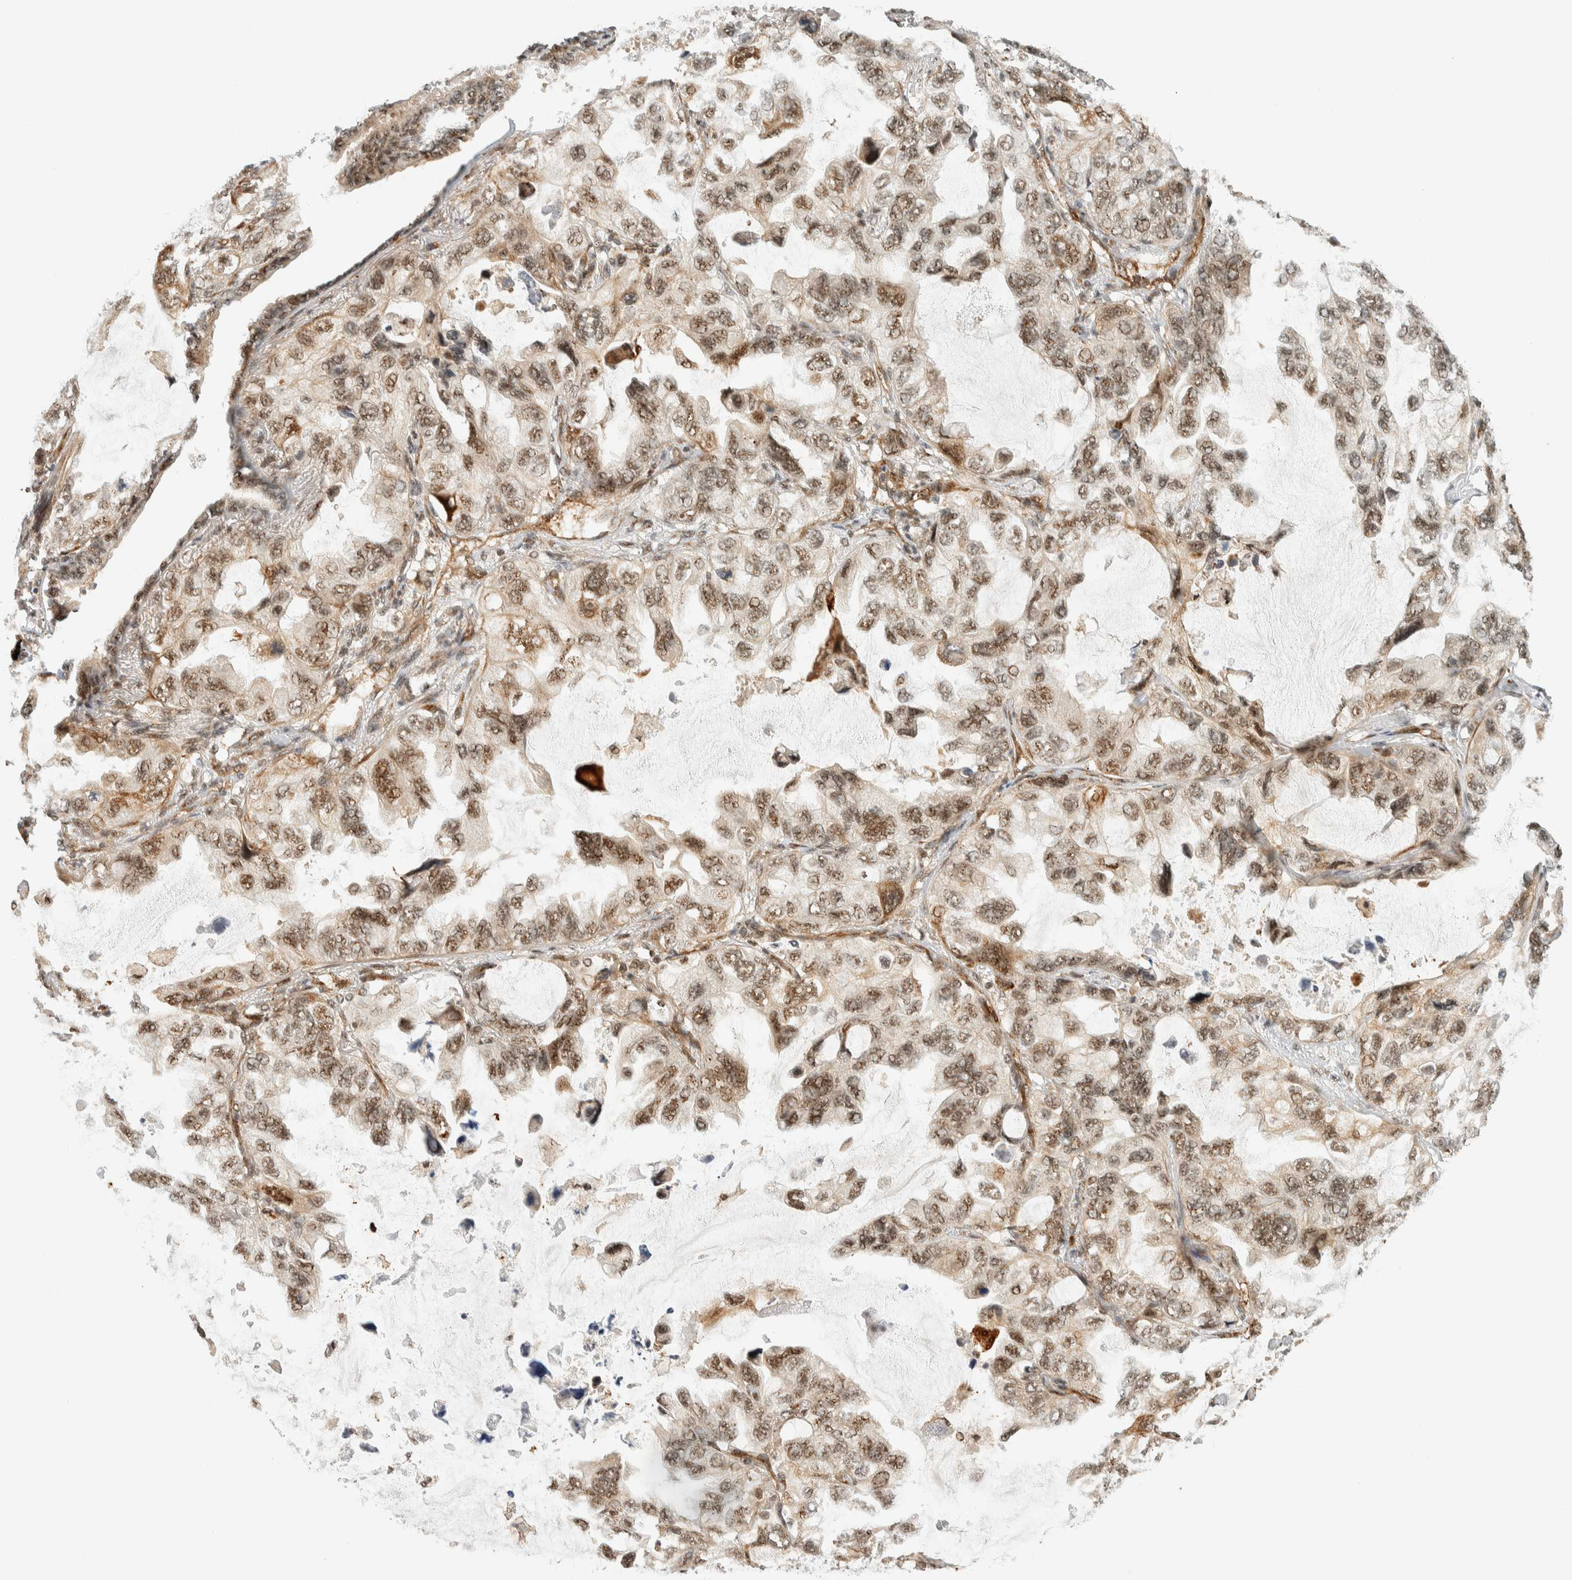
{"staining": {"intensity": "moderate", "quantity": ">75%", "location": "nuclear"}, "tissue": "lung cancer", "cell_type": "Tumor cells", "image_type": "cancer", "snomed": [{"axis": "morphology", "description": "Squamous cell carcinoma, NOS"}, {"axis": "topography", "description": "Lung"}], "caption": "Immunohistochemistry (IHC) of human lung cancer (squamous cell carcinoma) shows medium levels of moderate nuclear positivity in approximately >75% of tumor cells.", "gene": "SIK1", "patient": {"sex": "female", "age": 73}}